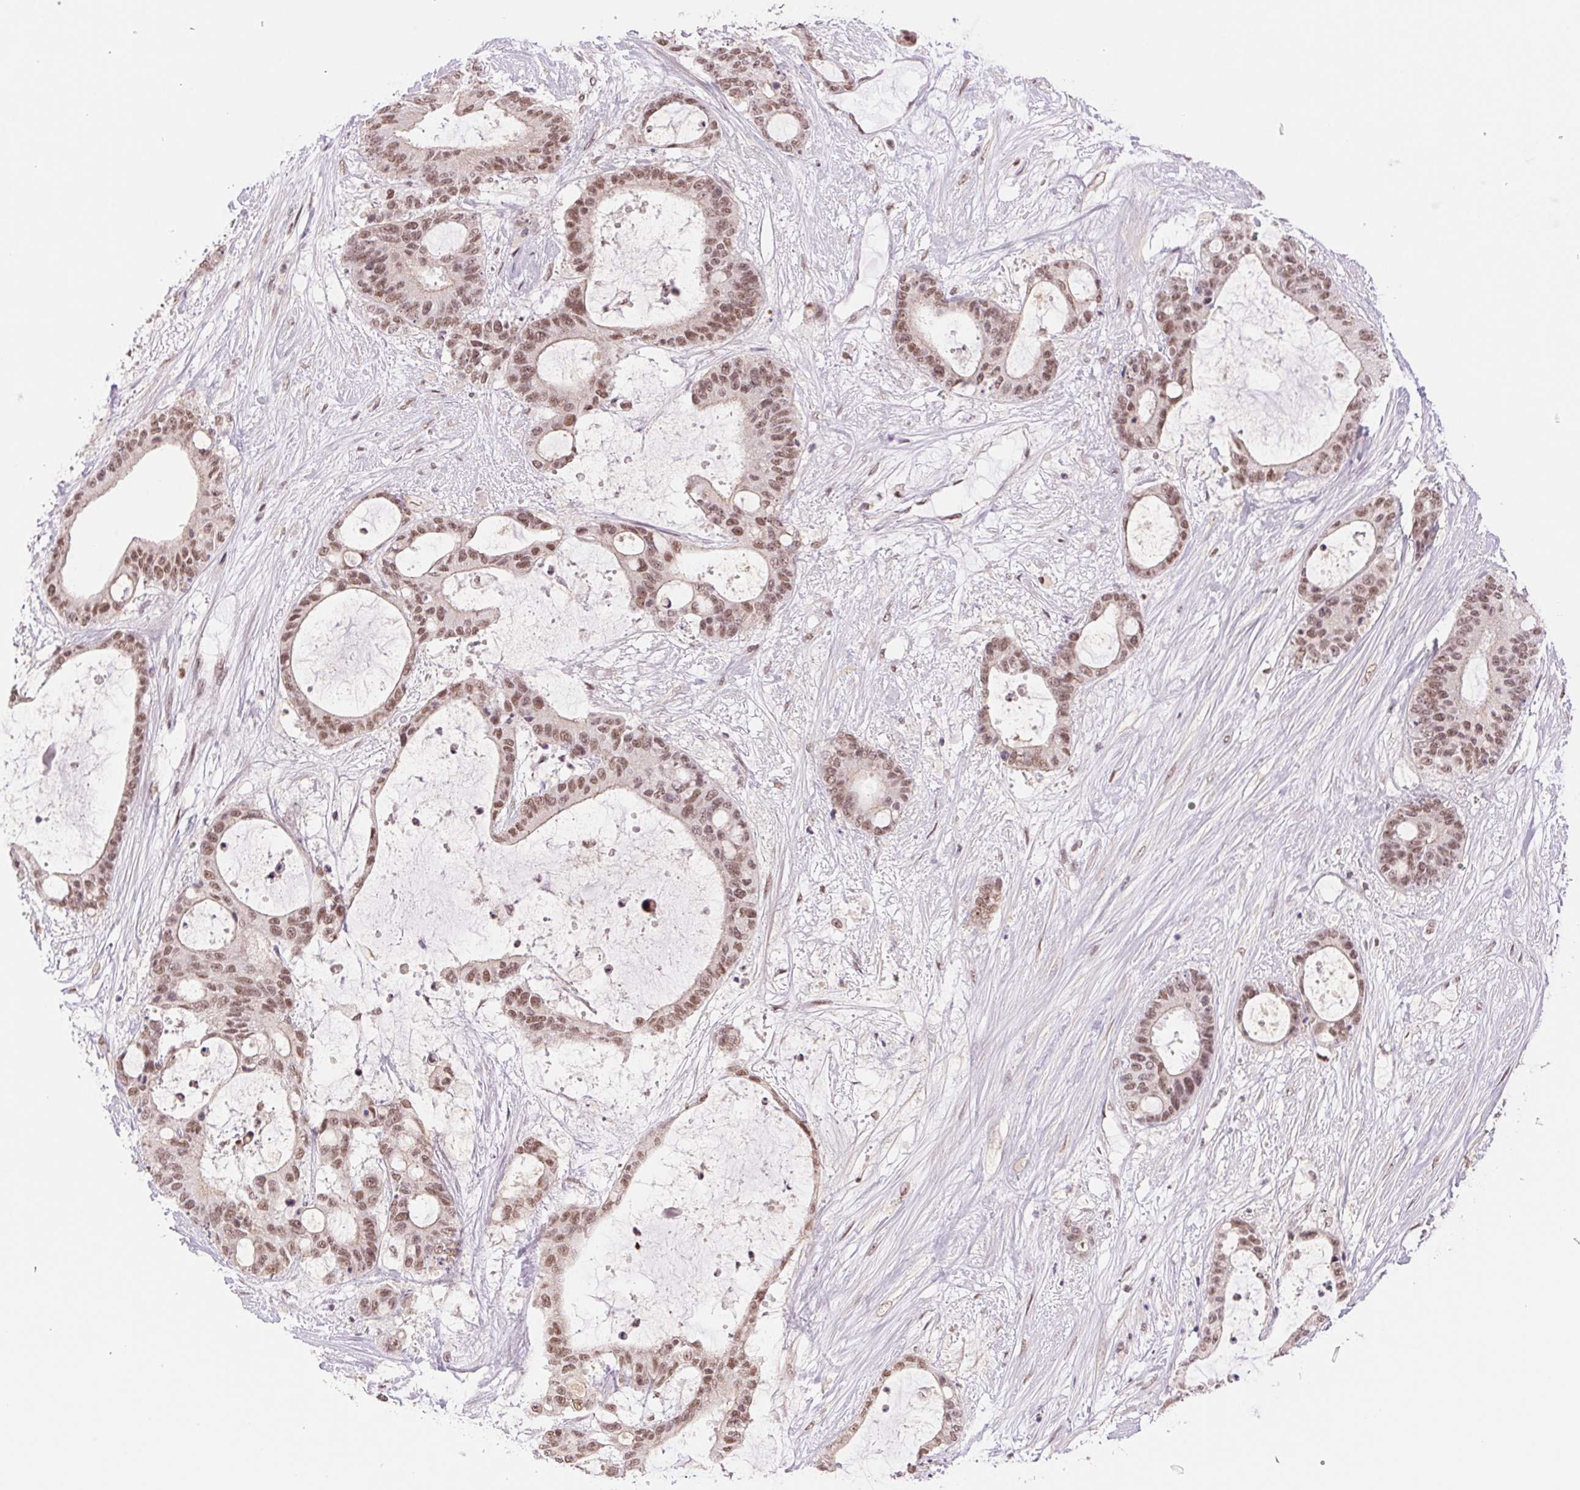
{"staining": {"intensity": "moderate", "quantity": ">75%", "location": "nuclear"}, "tissue": "liver cancer", "cell_type": "Tumor cells", "image_type": "cancer", "snomed": [{"axis": "morphology", "description": "Normal tissue, NOS"}, {"axis": "morphology", "description": "Cholangiocarcinoma"}, {"axis": "topography", "description": "Liver"}, {"axis": "topography", "description": "Peripheral nerve tissue"}], "caption": "Immunohistochemical staining of human liver cancer (cholangiocarcinoma) demonstrates moderate nuclear protein expression in approximately >75% of tumor cells.", "gene": "RPRD1B", "patient": {"sex": "female", "age": 73}}